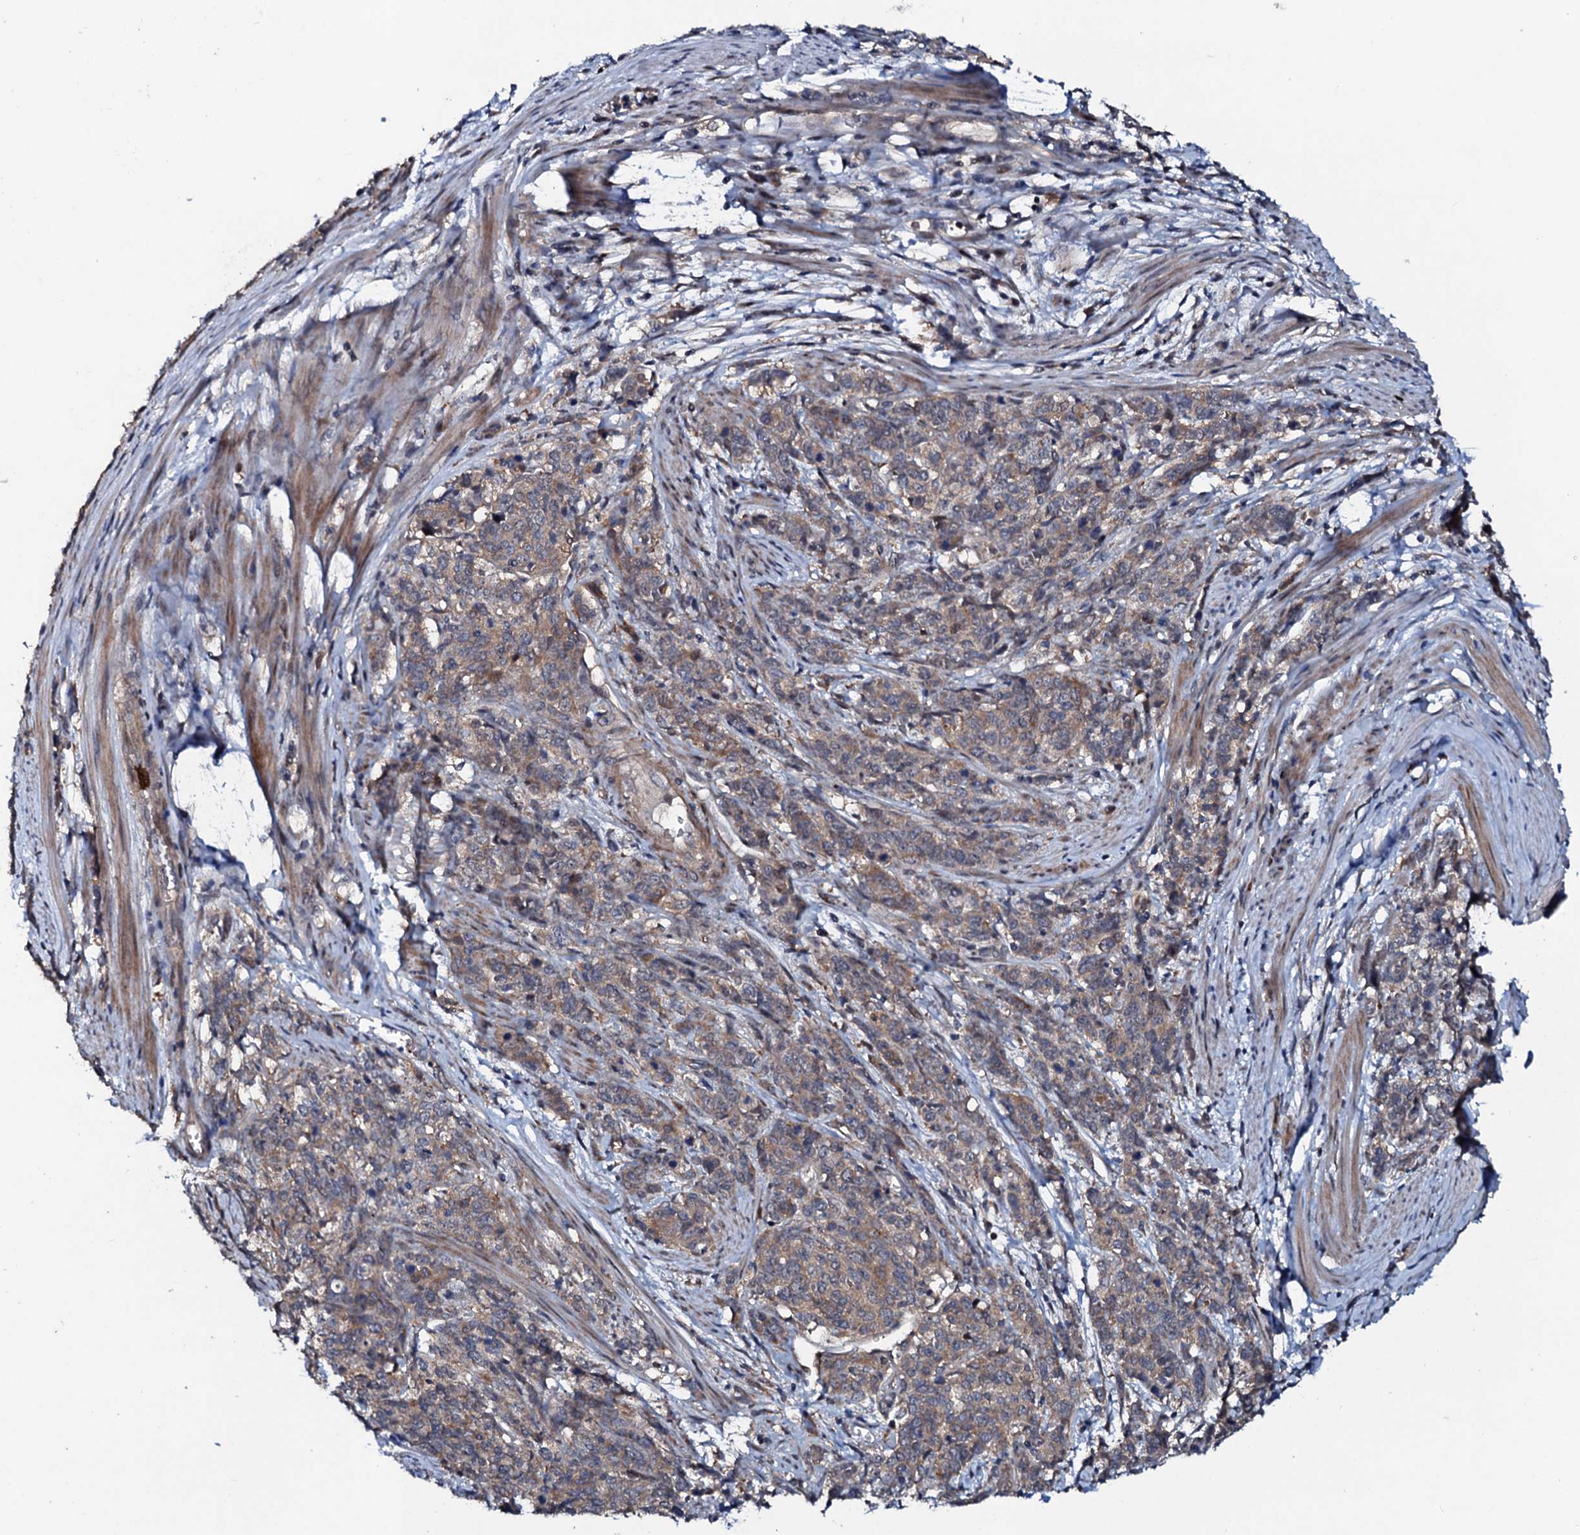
{"staining": {"intensity": "weak", "quantity": ">75%", "location": "cytoplasmic/membranous"}, "tissue": "cervical cancer", "cell_type": "Tumor cells", "image_type": "cancer", "snomed": [{"axis": "morphology", "description": "Squamous cell carcinoma, NOS"}, {"axis": "topography", "description": "Cervix"}], "caption": "Immunohistochemical staining of human cervical squamous cell carcinoma displays low levels of weak cytoplasmic/membranous protein staining in approximately >75% of tumor cells. The protein of interest is shown in brown color, while the nuclei are stained blue.", "gene": "COG6", "patient": {"sex": "female", "age": 60}}